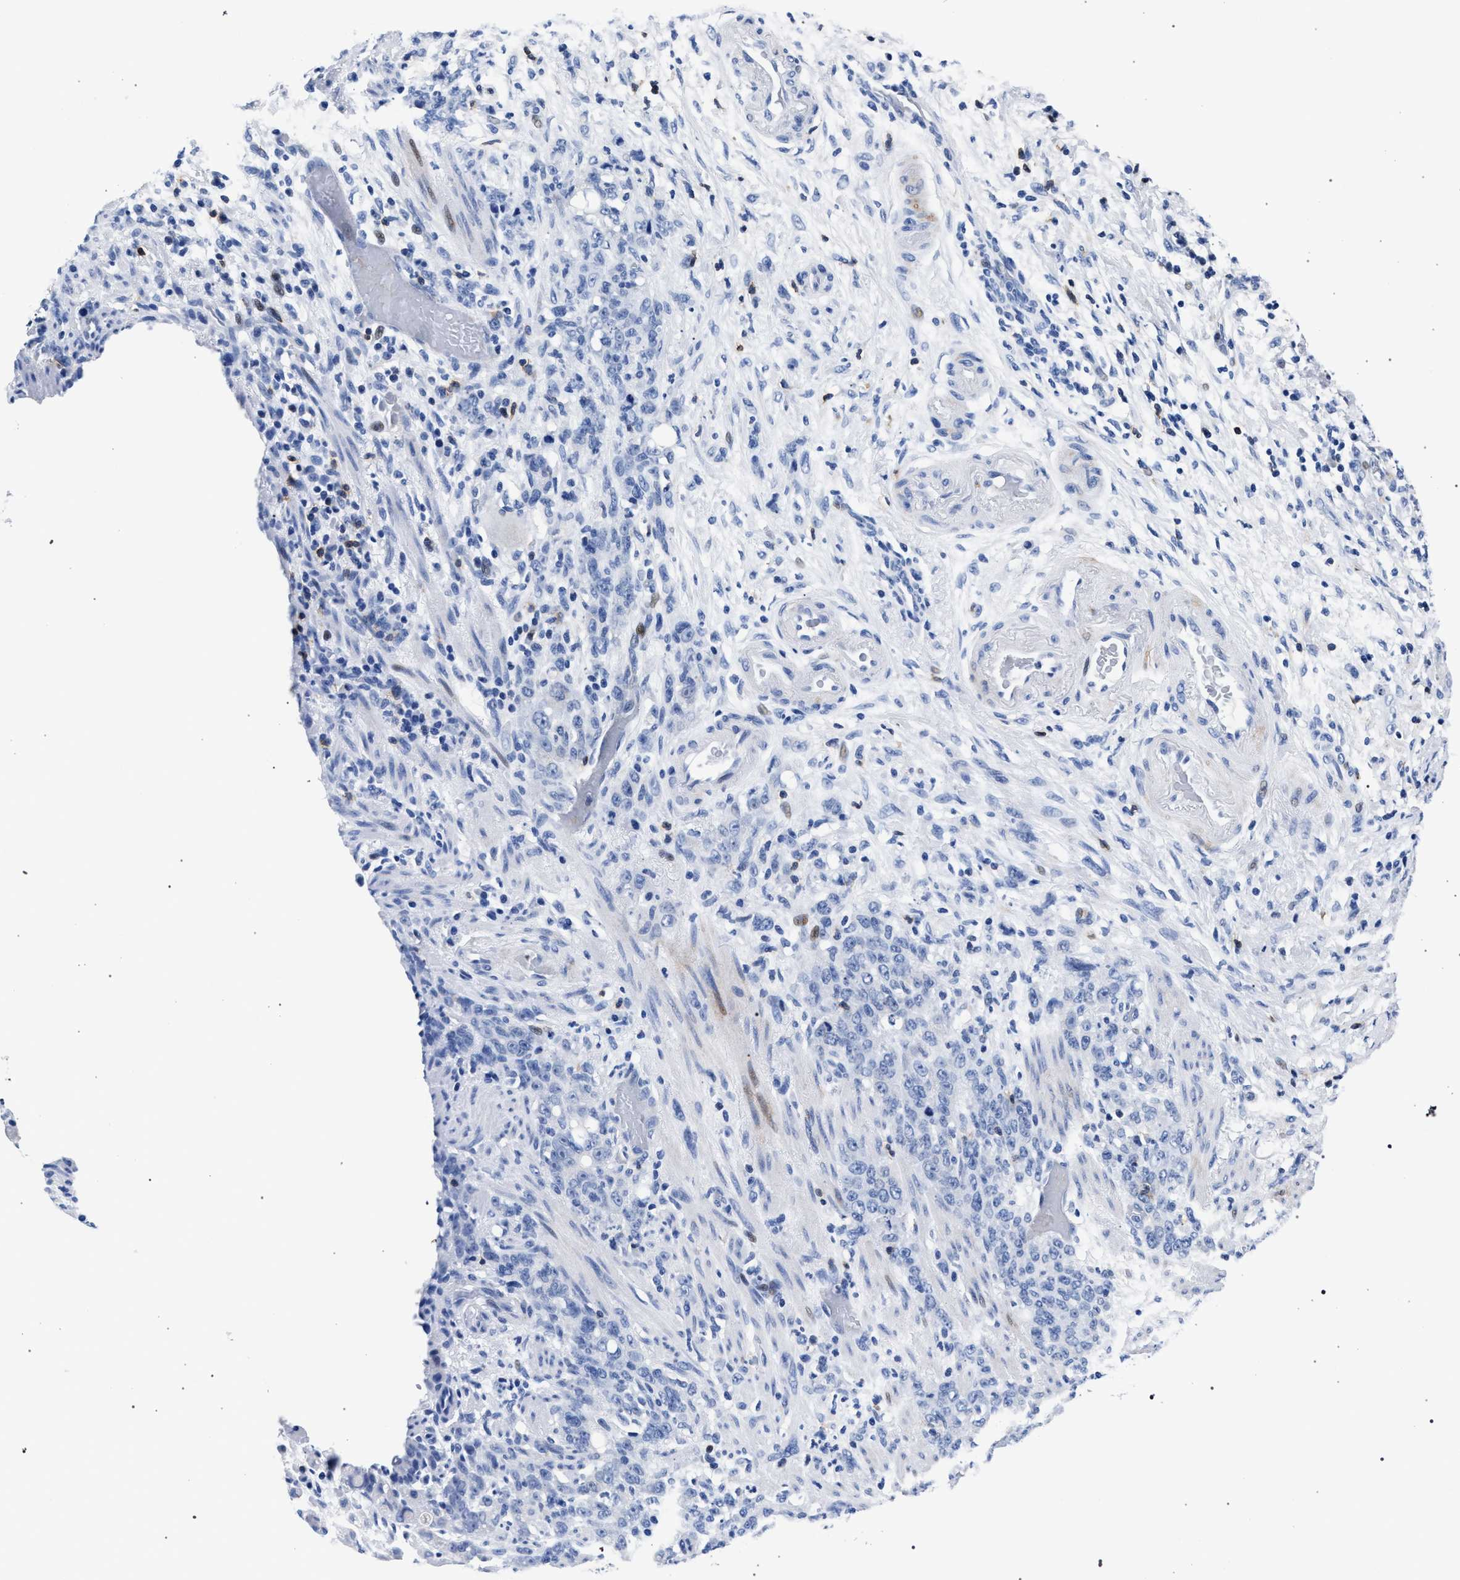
{"staining": {"intensity": "negative", "quantity": "none", "location": "none"}, "tissue": "stomach cancer", "cell_type": "Tumor cells", "image_type": "cancer", "snomed": [{"axis": "morphology", "description": "Adenocarcinoma, NOS"}, {"axis": "topography", "description": "Stomach, lower"}], "caption": "Human adenocarcinoma (stomach) stained for a protein using immunohistochemistry (IHC) demonstrates no staining in tumor cells.", "gene": "KLRK1", "patient": {"sex": "male", "age": 88}}